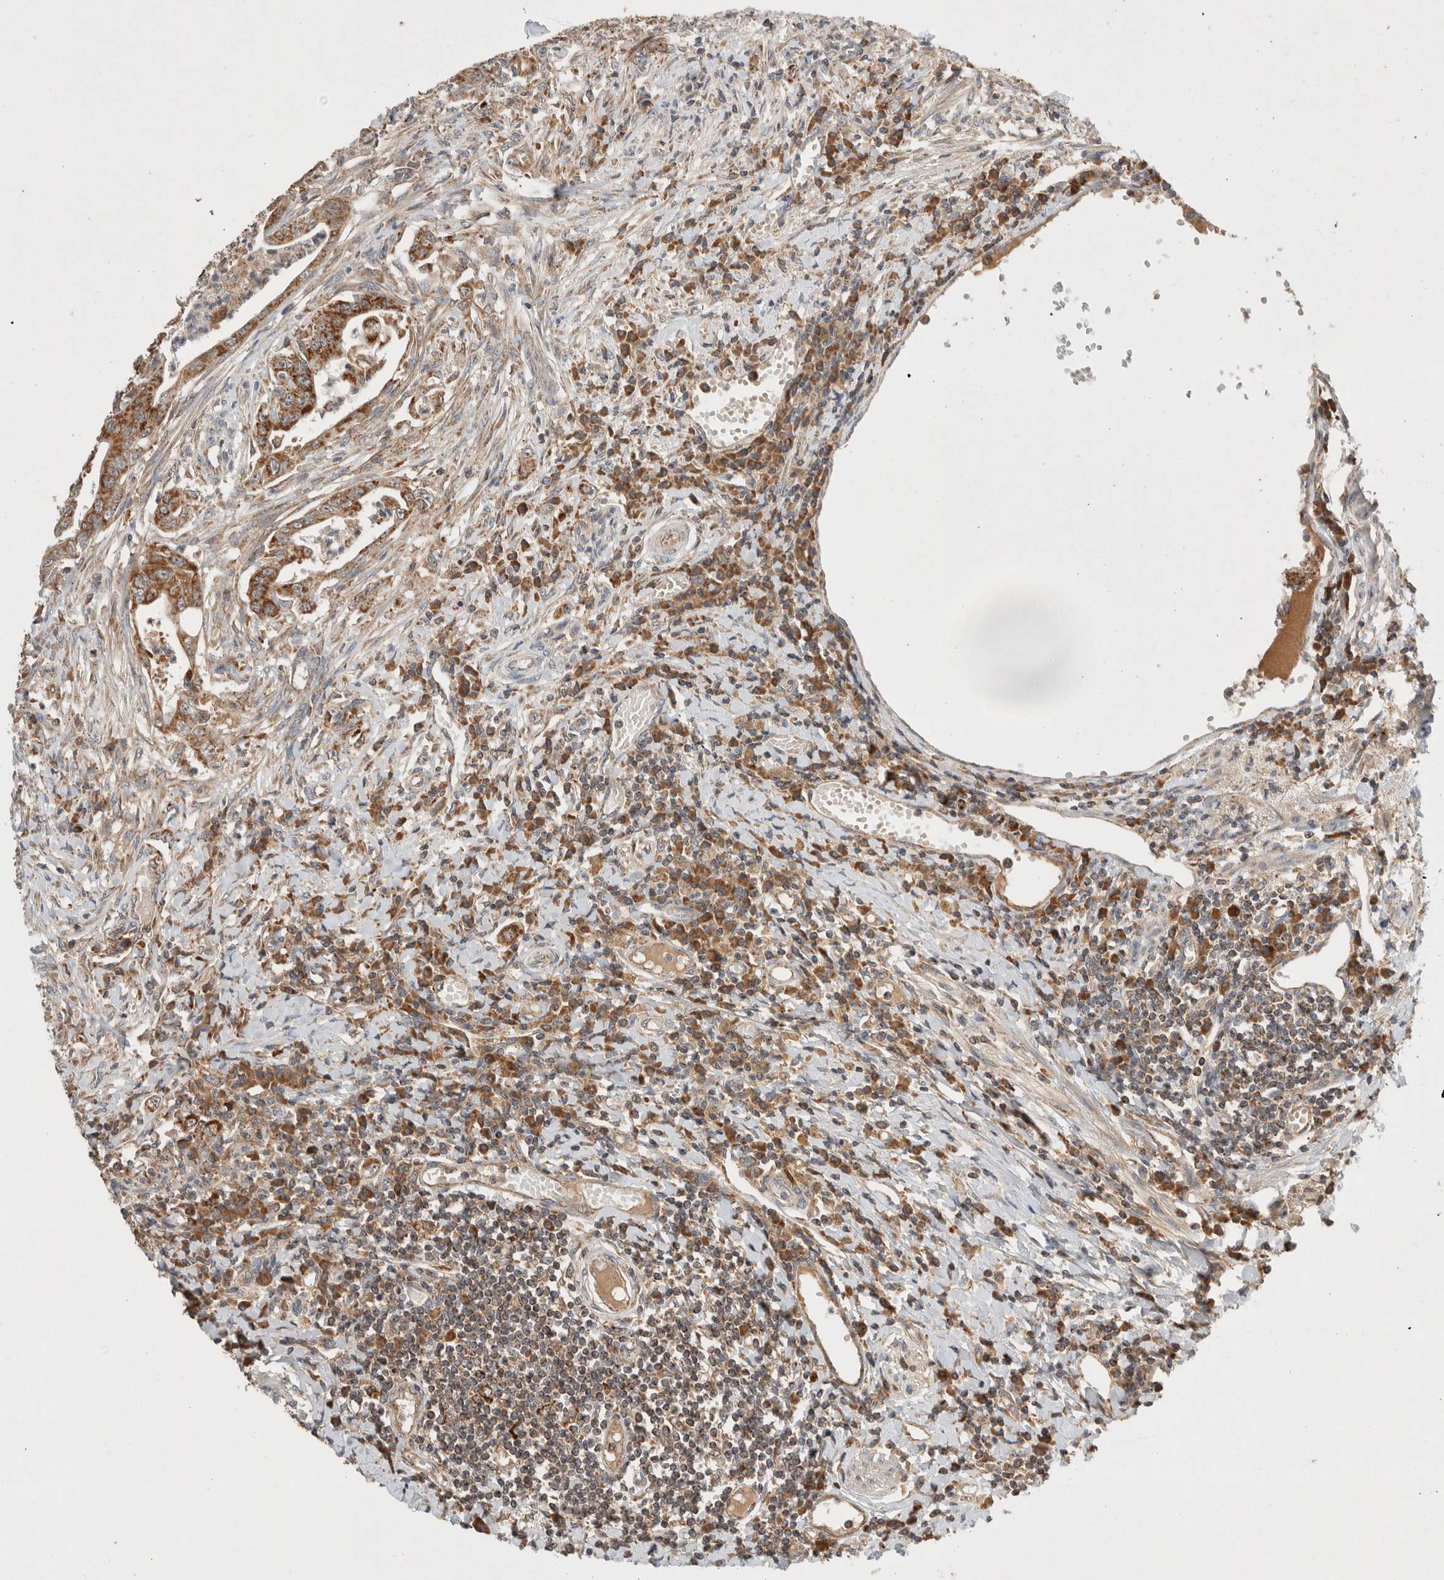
{"staining": {"intensity": "strong", "quantity": ">75%", "location": "cytoplasmic/membranous"}, "tissue": "colorectal cancer", "cell_type": "Tumor cells", "image_type": "cancer", "snomed": [{"axis": "morphology", "description": "Adenoma, NOS"}, {"axis": "morphology", "description": "Adenocarcinoma, NOS"}, {"axis": "topography", "description": "Colon"}], "caption": "High-power microscopy captured an immunohistochemistry micrograph of adenoma (colorectal), revealing strong cytoplasmic/membranous expression in approximately >75% of tumor cells.", "gene": "AMPD1", "patient": {"sex": "male", "age": 79}}